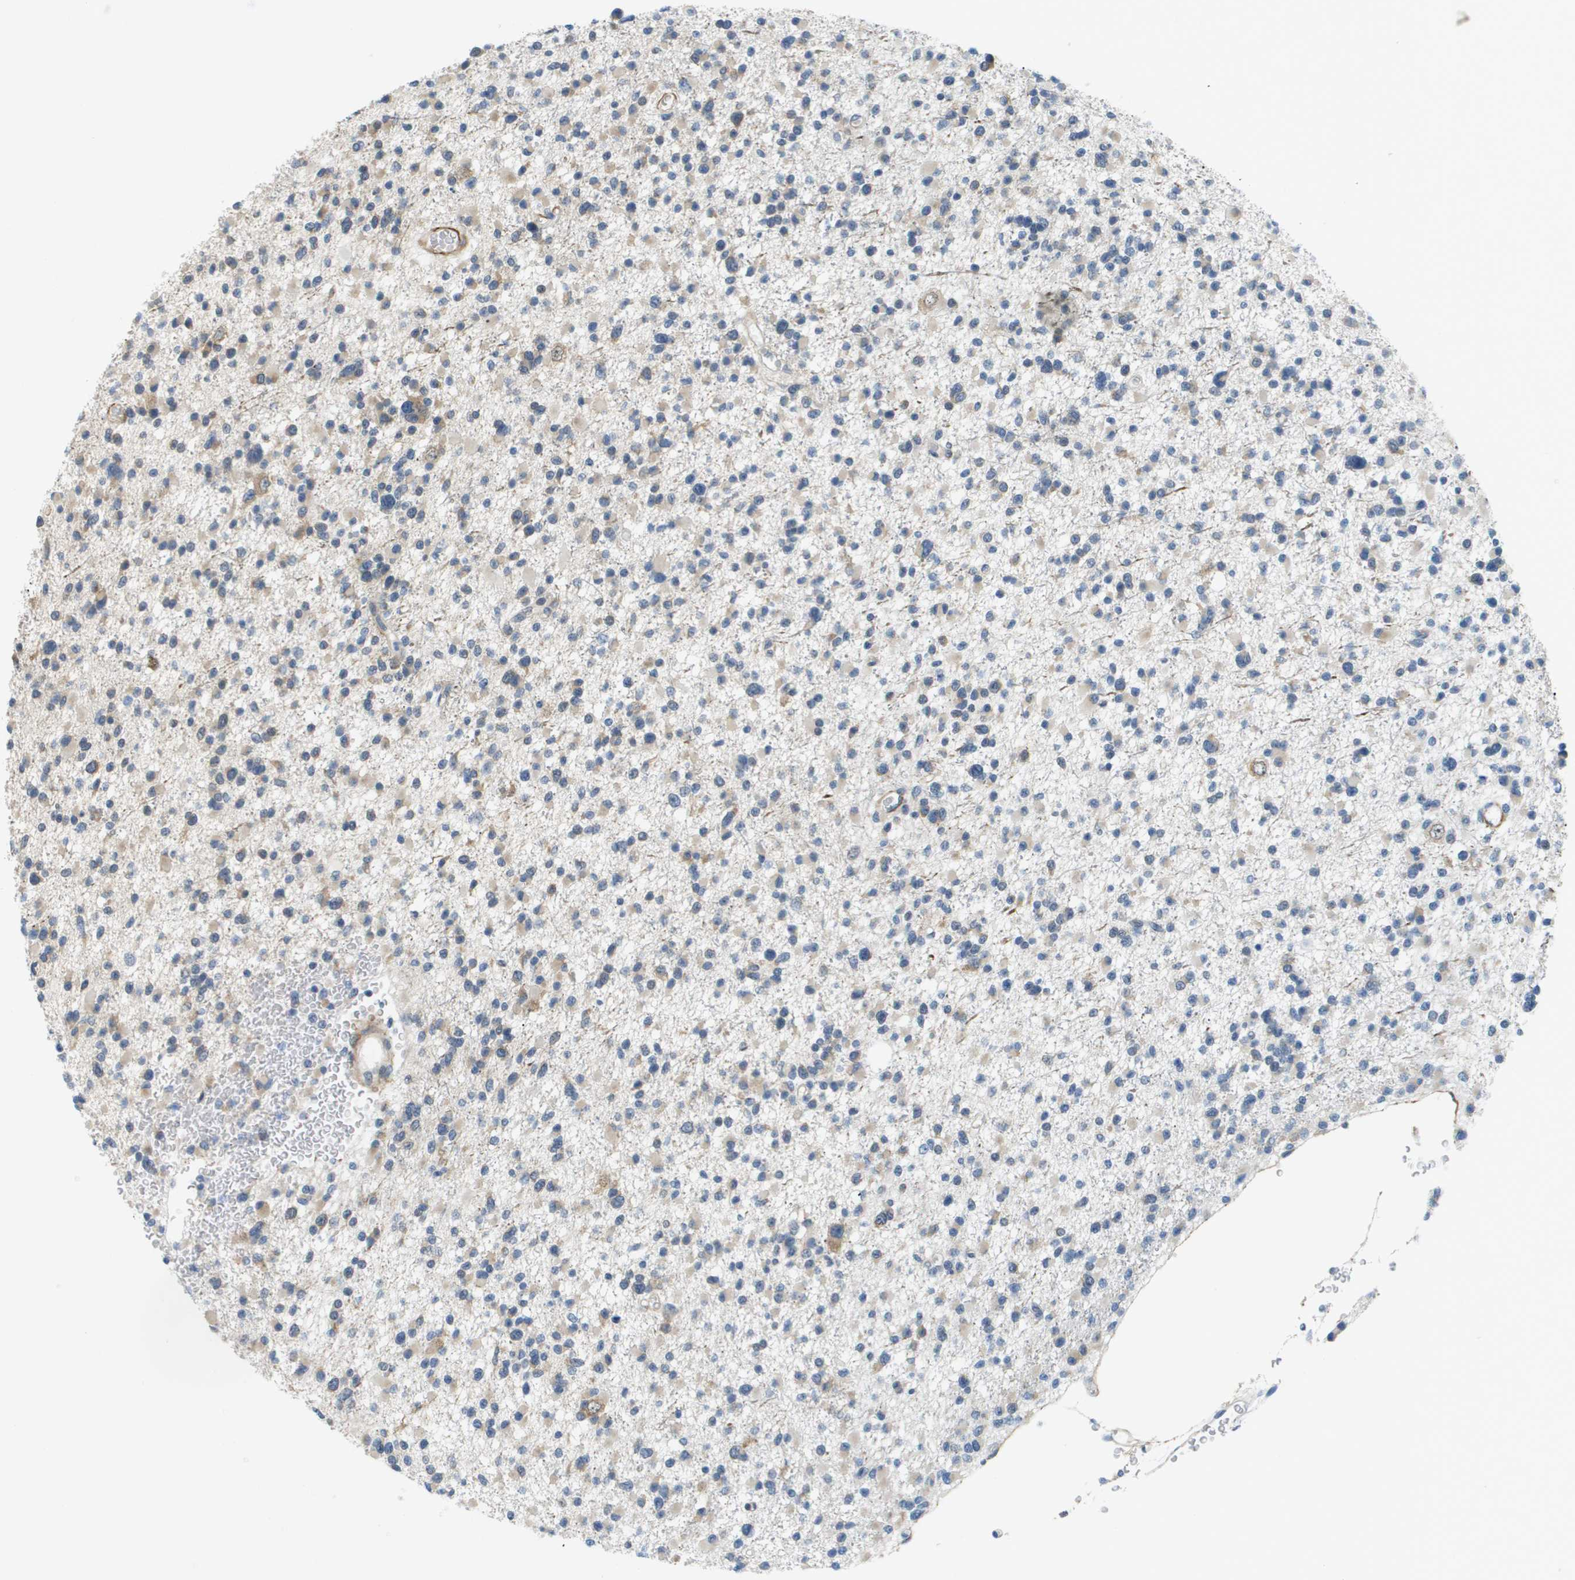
{"staining": {"intensity": "negative", "quantity": "none", "location": "none"}, "tissue": "glioma", "cell_type": "Tumor cells", "image_type": "cancer", "snomed": [{"axis": "morphology", "description": "Glioma, malignant, Low grade"}, {"axis": "topography", "description": "Brain"}], "caption": "This is an immunohistochemistry micrograph of glioma. There is no positivity in tumor cells.", "gene": "OTUD5", "patient": {"sex": "female", "age": 22}}